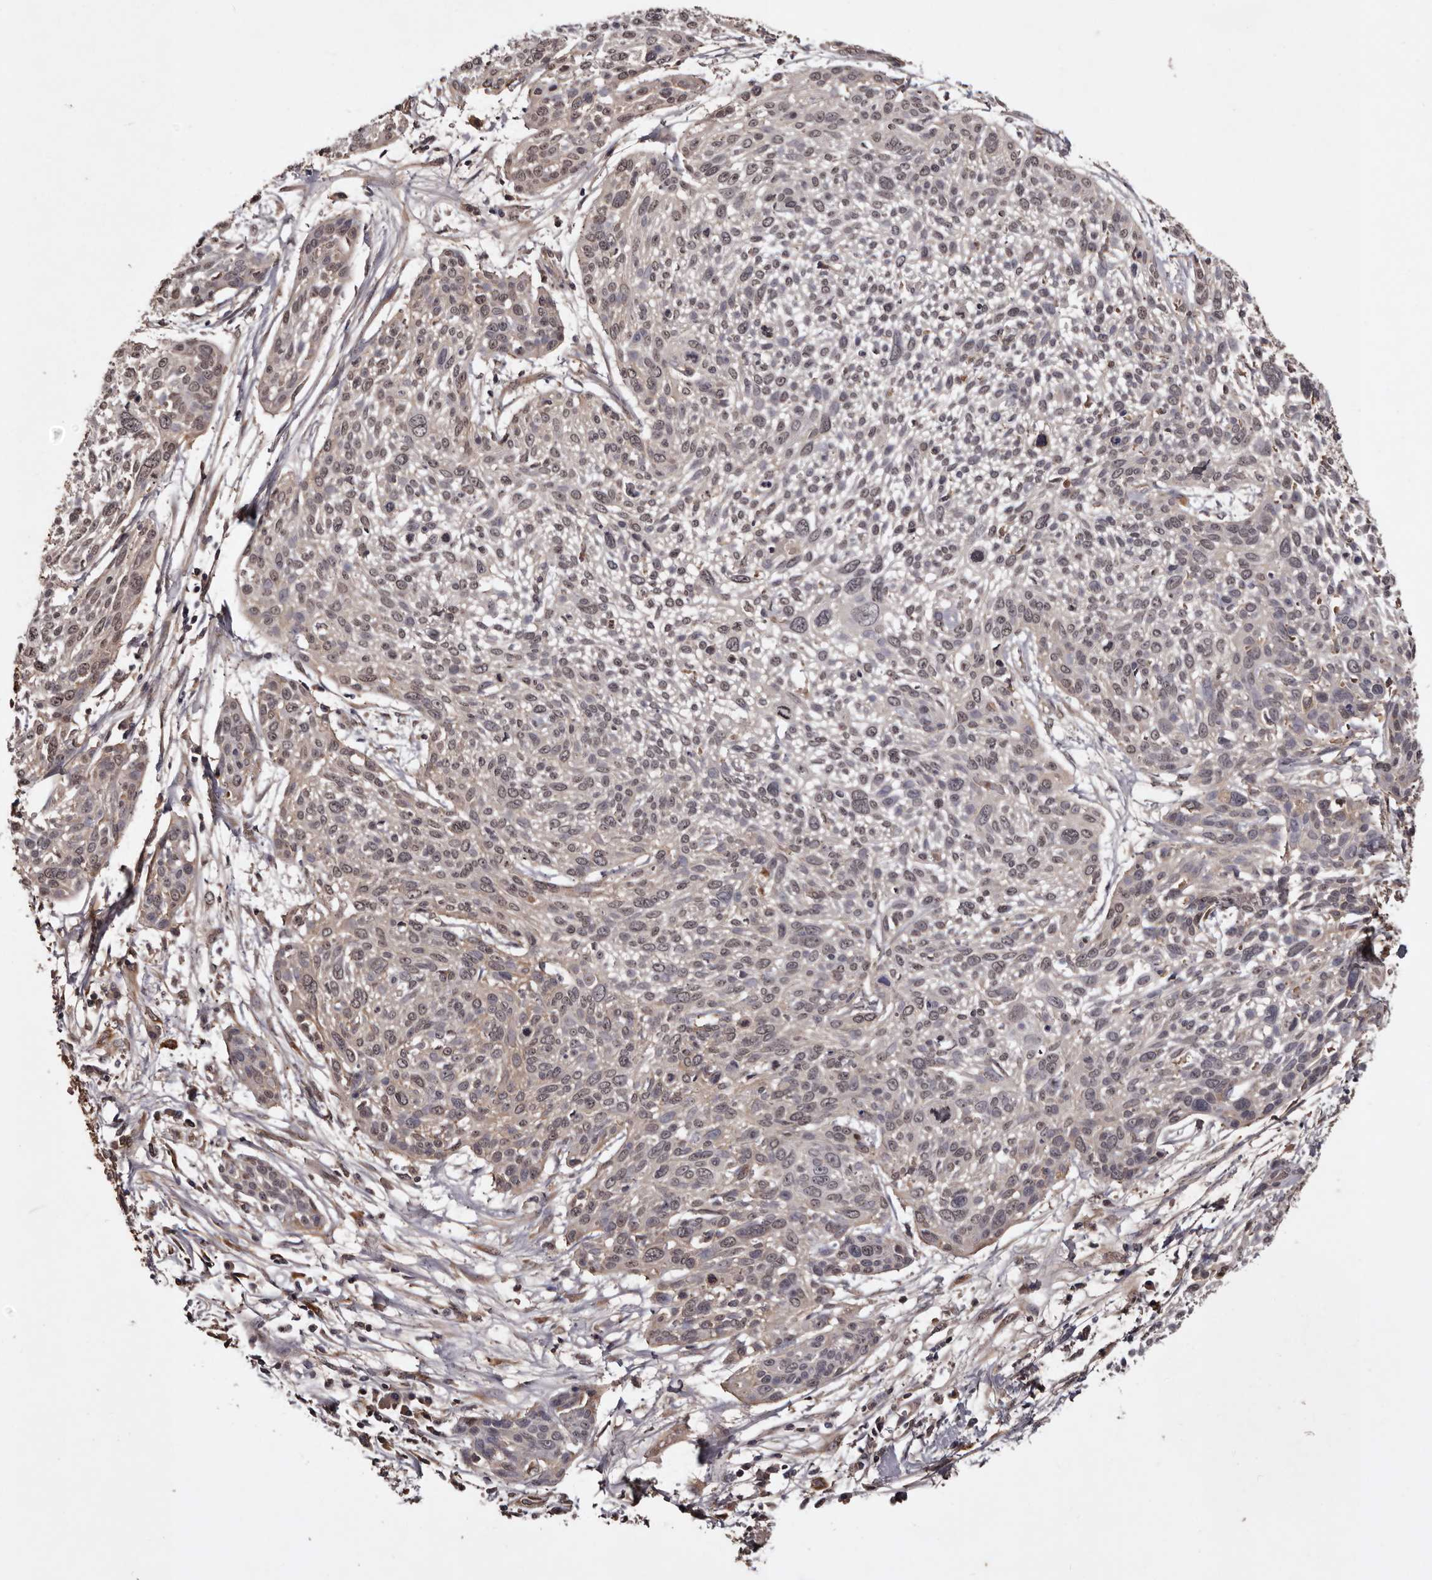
{"staining": {"intensity": "weak", "quantity": "25%-75%", "location": "nuclear"}, "tissue": "cervical cancer", "cell_type": "Tumor cells", "image_type": "cancer", "snomed": [{"axis": "morphology", "description": "Squamous cell carcinoma, NOS"}, {"axis": "topography", "description": "Cervix"}], "caption": "Cervical cancer (squamous cell carcinoma) stained for a protein shows weak nuclear positivity in tumor cells.", "gene": "CYP1B1", "patient": {"sex": "female", "age": 51}}